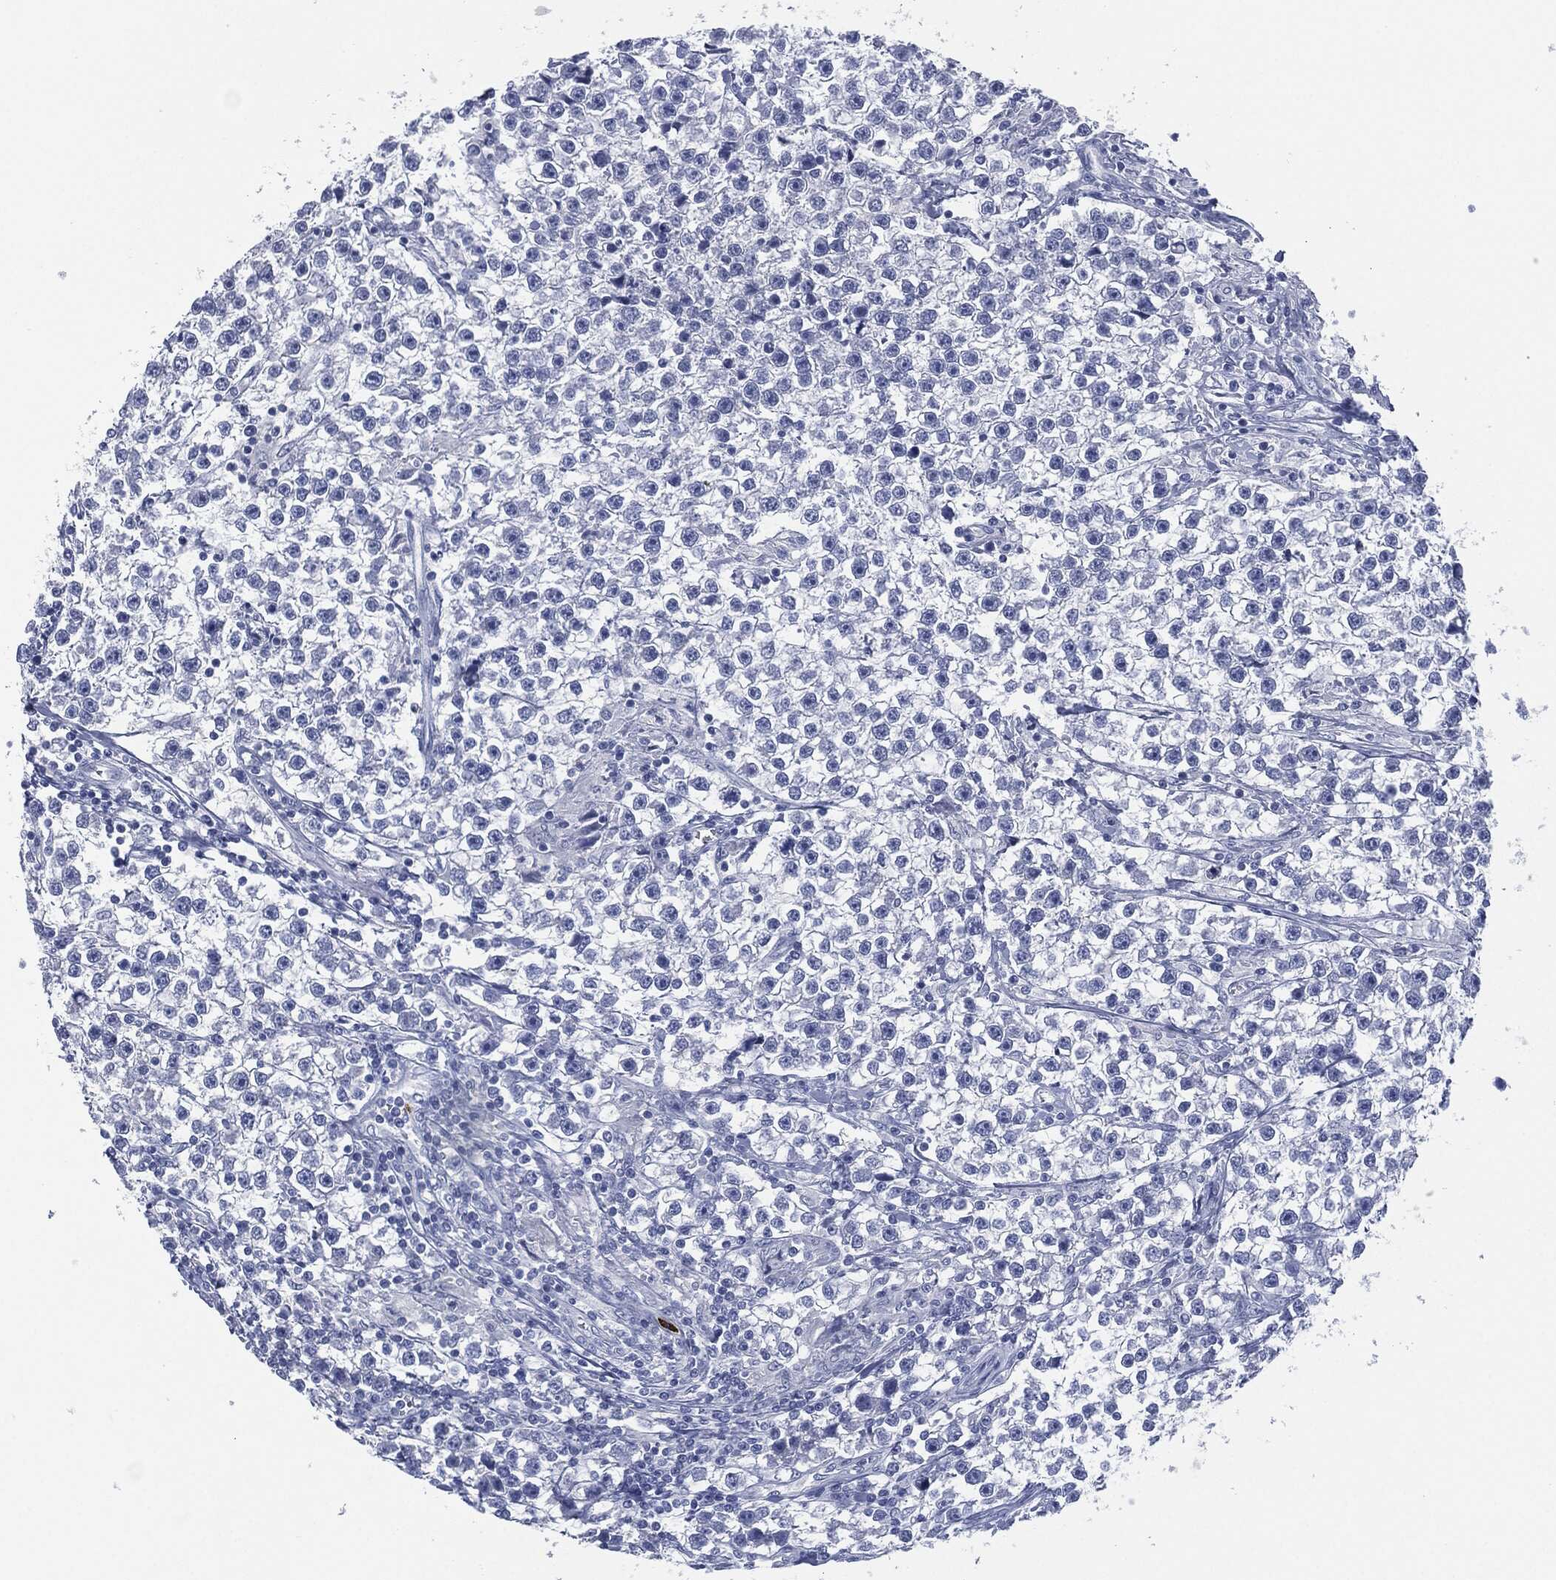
{"staining": {"intensity": "negative", "quantity": "none", "location": "none"}, "tissue": "testis cancer", "cell_type": "Tumor cells", "image_type": "cancer", "snomed": [{"axis": "morphology", "description": "Seminoma, NOS"}, {"axis": "topography", "description": "Testis"}], "caption": "The micrograph exhibits no staining of tumor cells in testis cancer. The staining is performed using DAB brown chromogen with nuclei counter-stained in using hematoxylin.", "gene": "CEACAM8", "patient": {"sex": "male", "age": 59}}